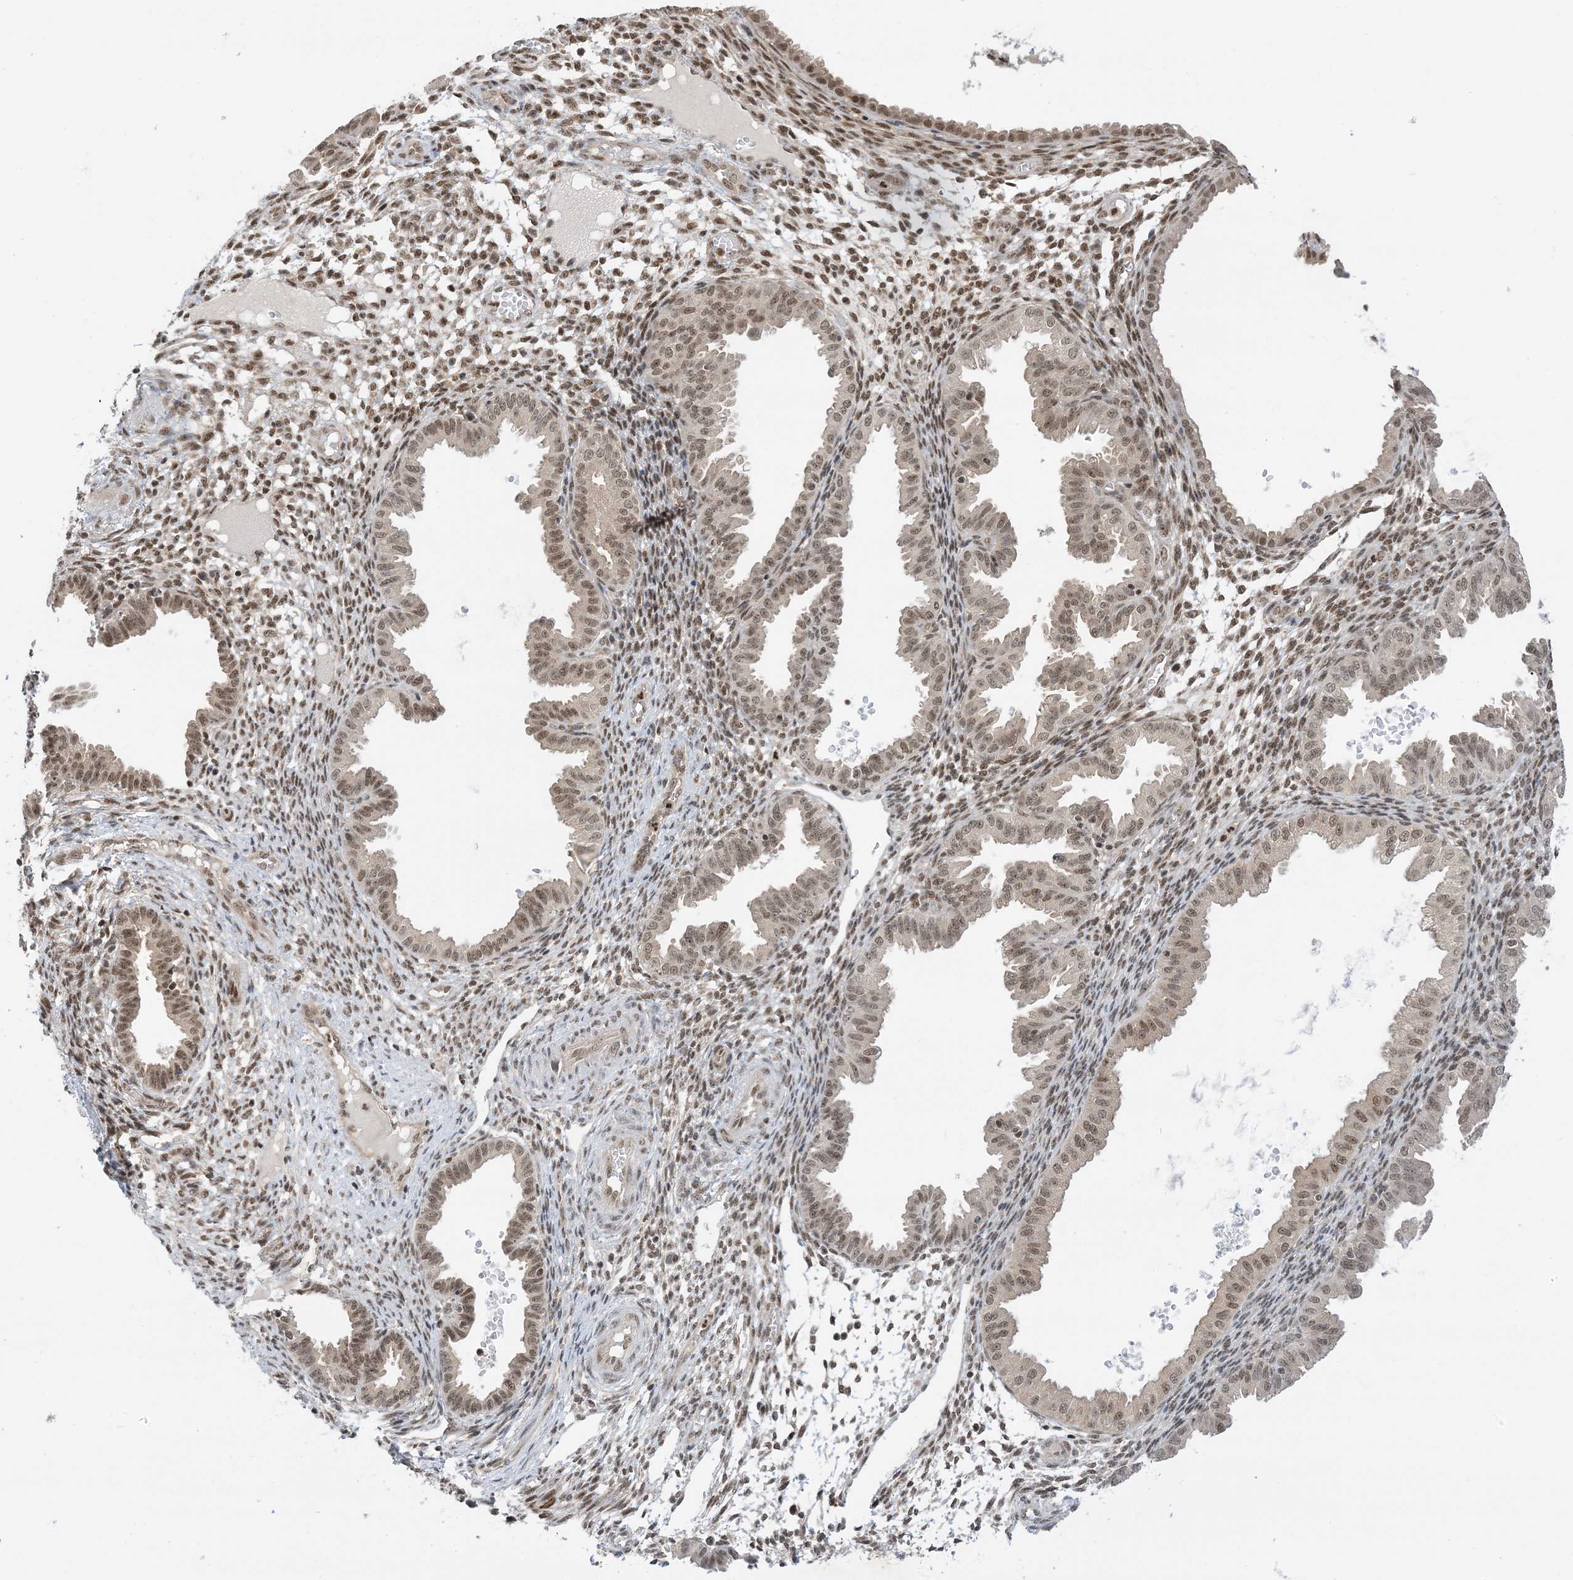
{"staining": {"intensity": "moderate", "quantity": "25%-75%", "location": "nuclear"}, "tissue": "endometrium", "cell_type": "Cells in endometrial stroma", "image_type": "normal", "snomed": [{"axis": "morphology", "description": "Normal tissue, NOS"}, {"axis": "topography", "description": "Endometrium"}], "caption": "A brown stain labels moderate nuclear staining of a protein in cells in endometrial stroma of benign endometrium.", "gene": "ZNF740", "patient": {"sex": "female", "age": 33}}